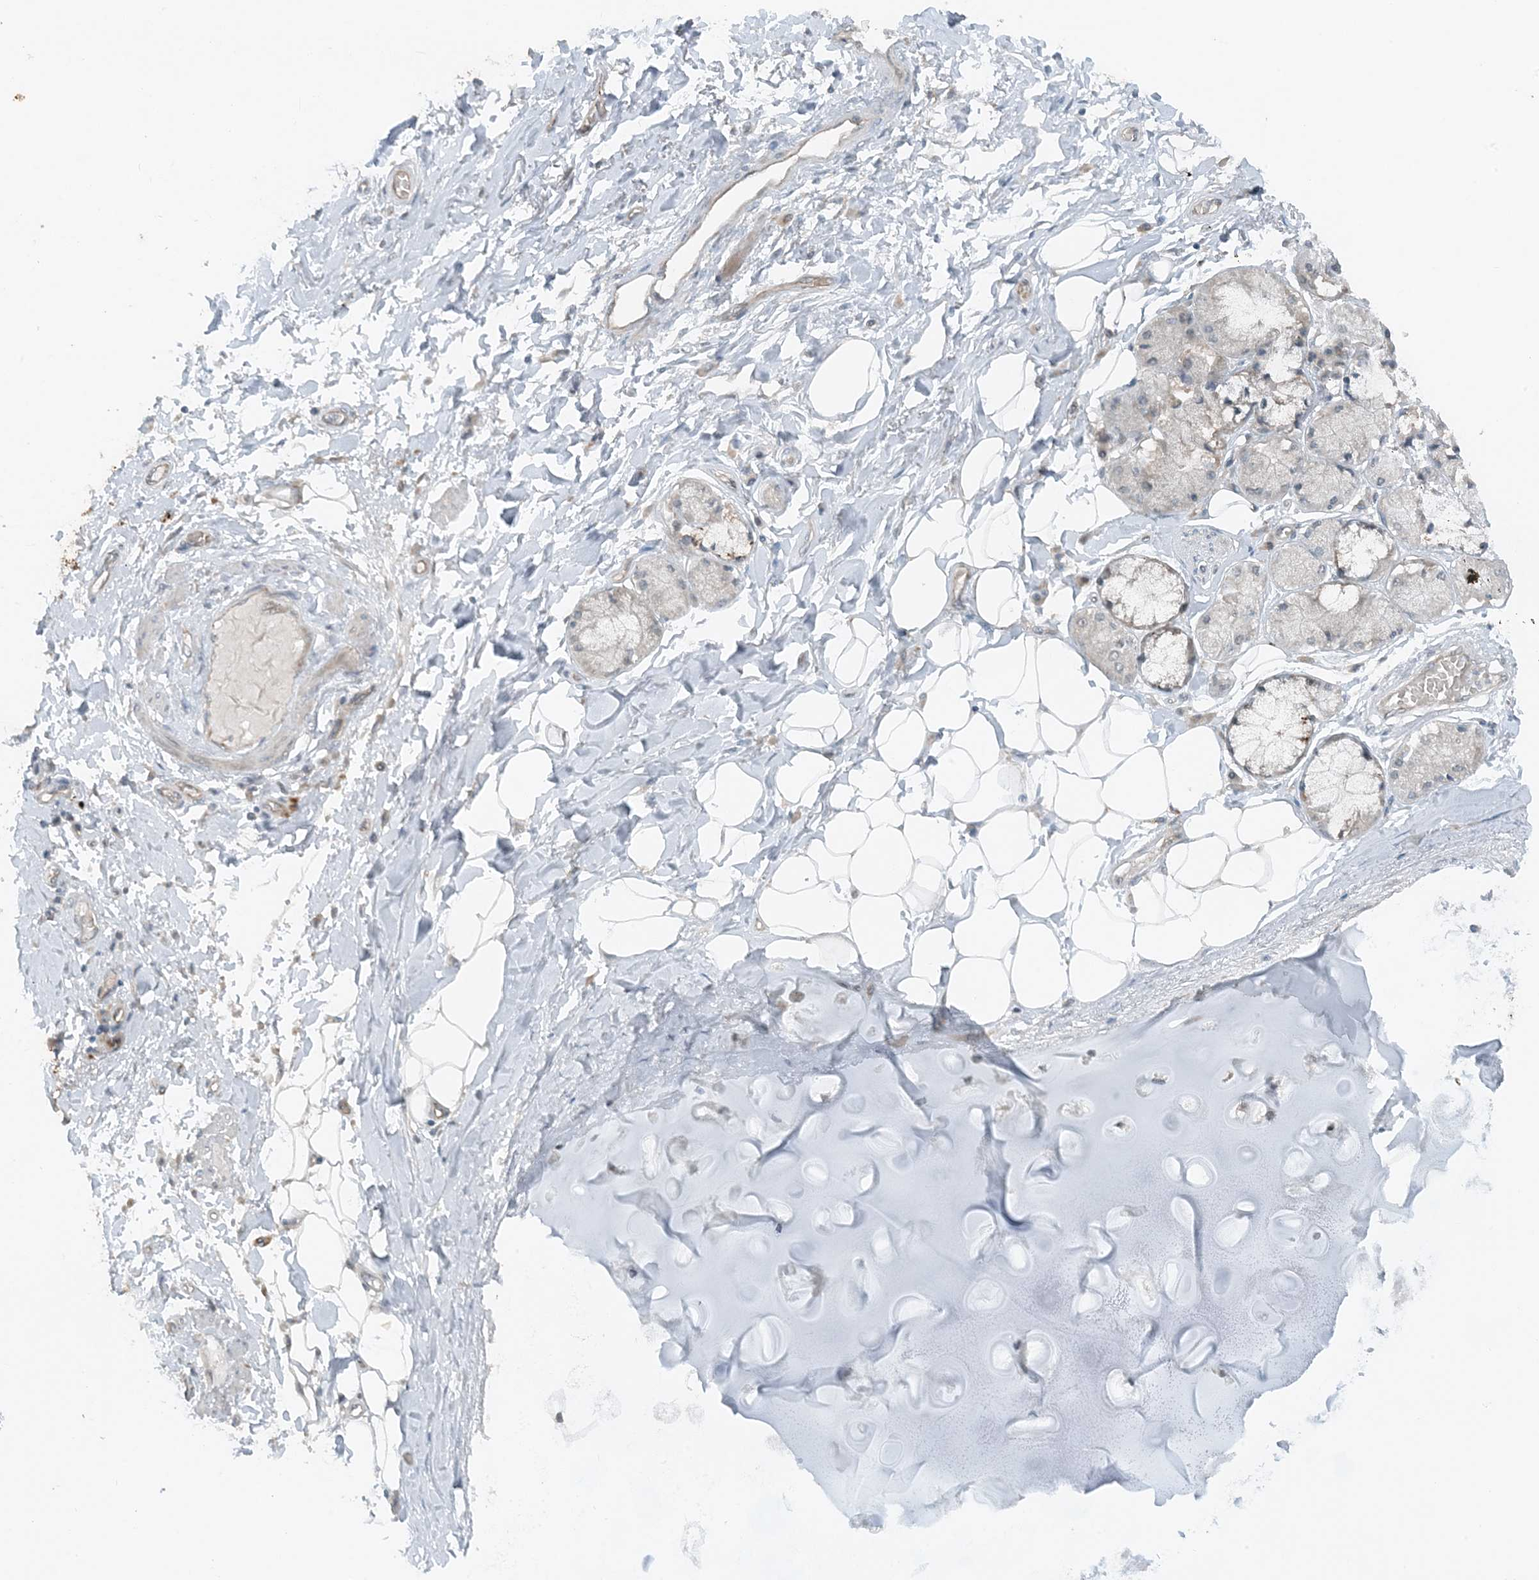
{"staining": {"intensity": "negative", "quantity": "none", "location": "none"}, "tissue": "adipose tissue", "cell_type": "Adipocytes", "image_type": "normal", "snomed": [{"axis": "morphology", "description": "Normal tissue, NOS"}, {"axis": "topography", "description": "Cartilage tissue"}, {"axis": "topography", "description": "Bronchus"}, {"axis": "topography", "description": "Lung"}, {"axis": "topography", "description": "Peripheral nerve tissue"}], "caption": "This is an immunohistochemistry (IHC) micrograph of unremarkable adipose tissue. There is no expression in adipocytes.", "gene": "MITD1", "patient": {"sex": "female", "age": 49}}